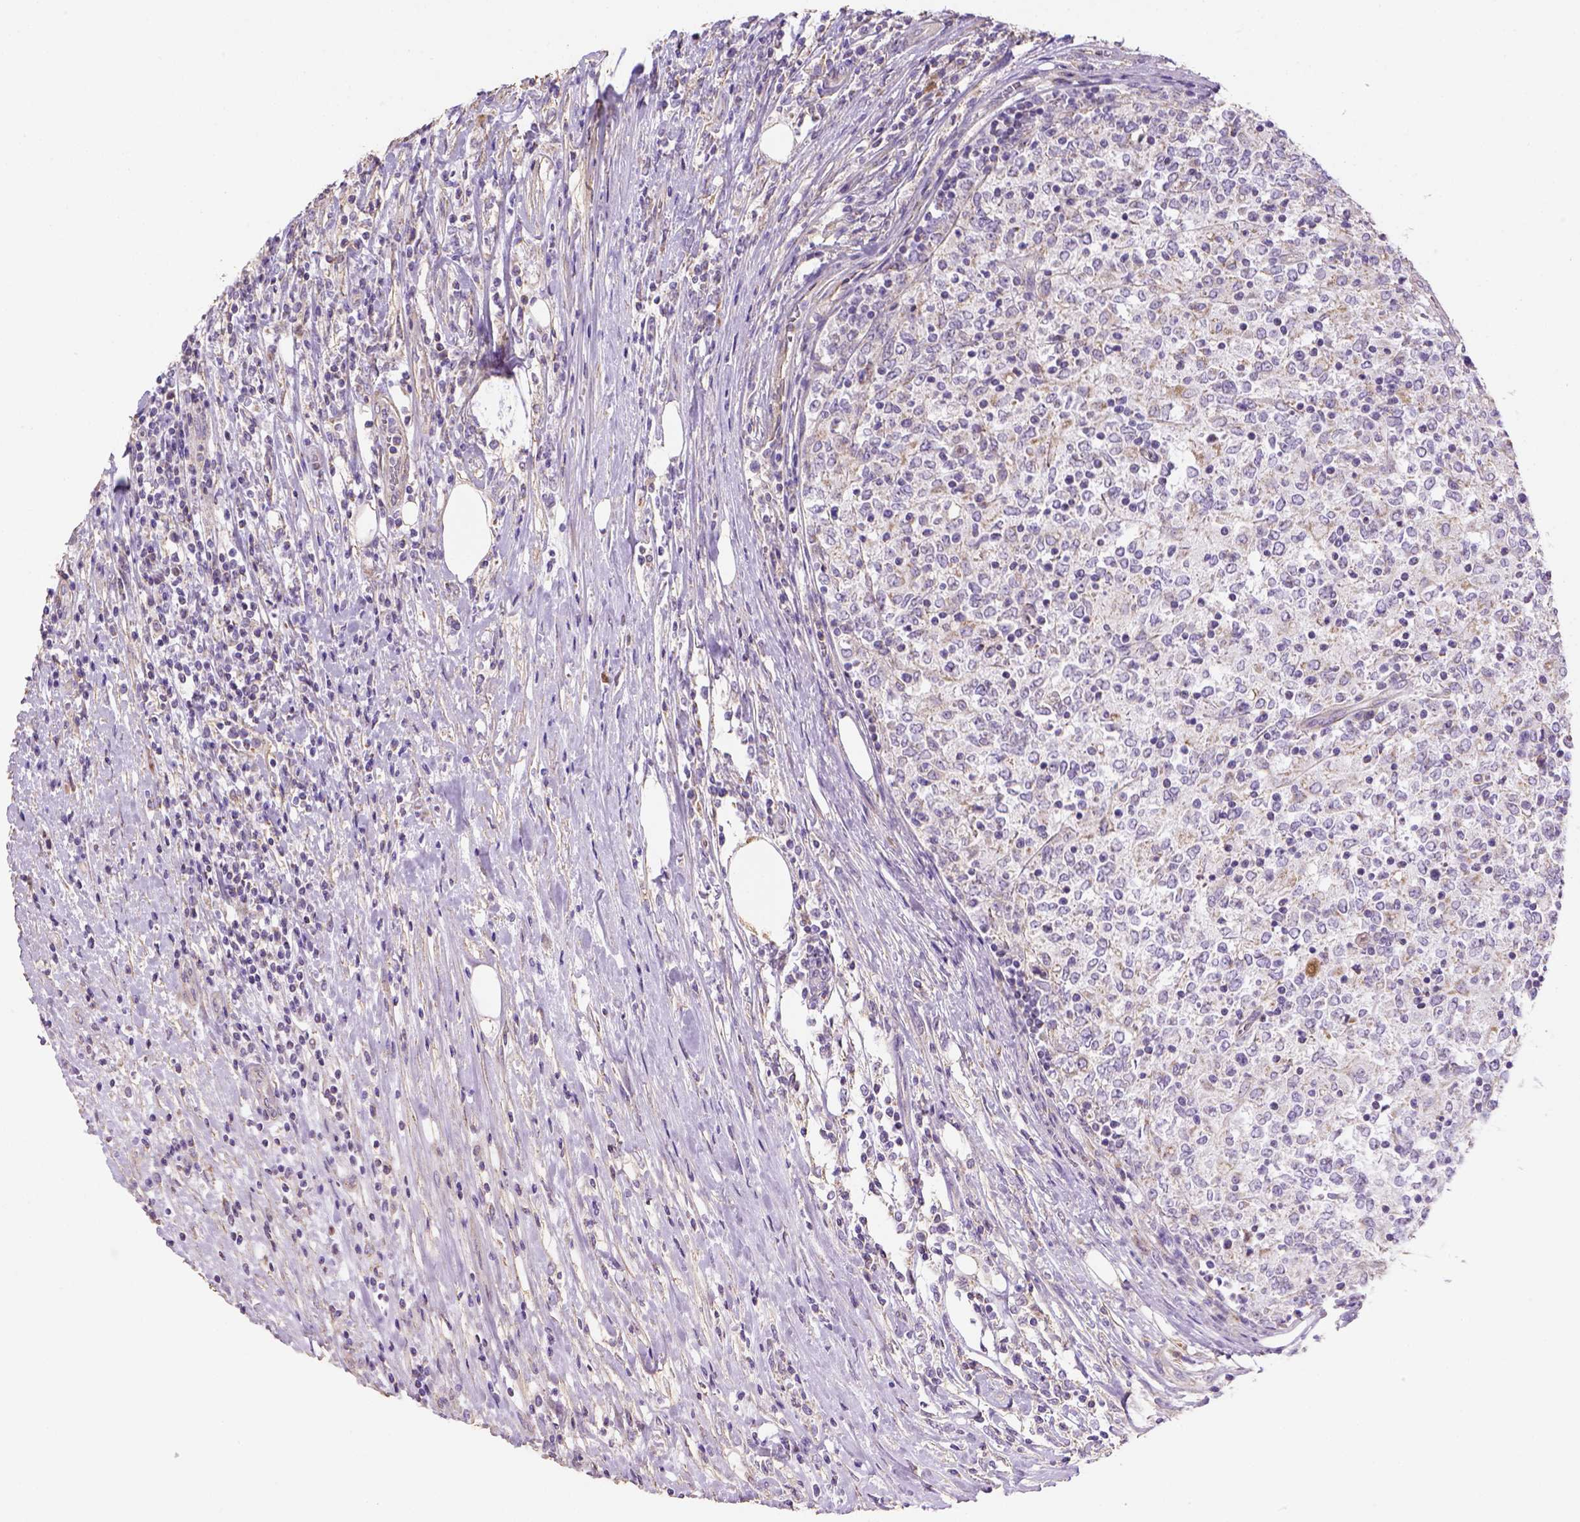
{"staining": {"intensity": "negative", "quantity": "none", "location": "none"}, "tissue": "lymphoma", "cell_type": "Tumor cells", "image_type": "cancer", "snomed": [{"axis": "morphology", "description": "Malignant lymphoma, non-Hodgkin's type, High grade"}, {"axis": "topography", "description": "Lymph node"}], "caption": "Immunohistochemical staining of high-grade malignant lymphoma, non-Hodgkin's type displays no significant staining in tumor cells.", "gene": "HTRA1", "patient": {"sex": "female", "age": 84}}